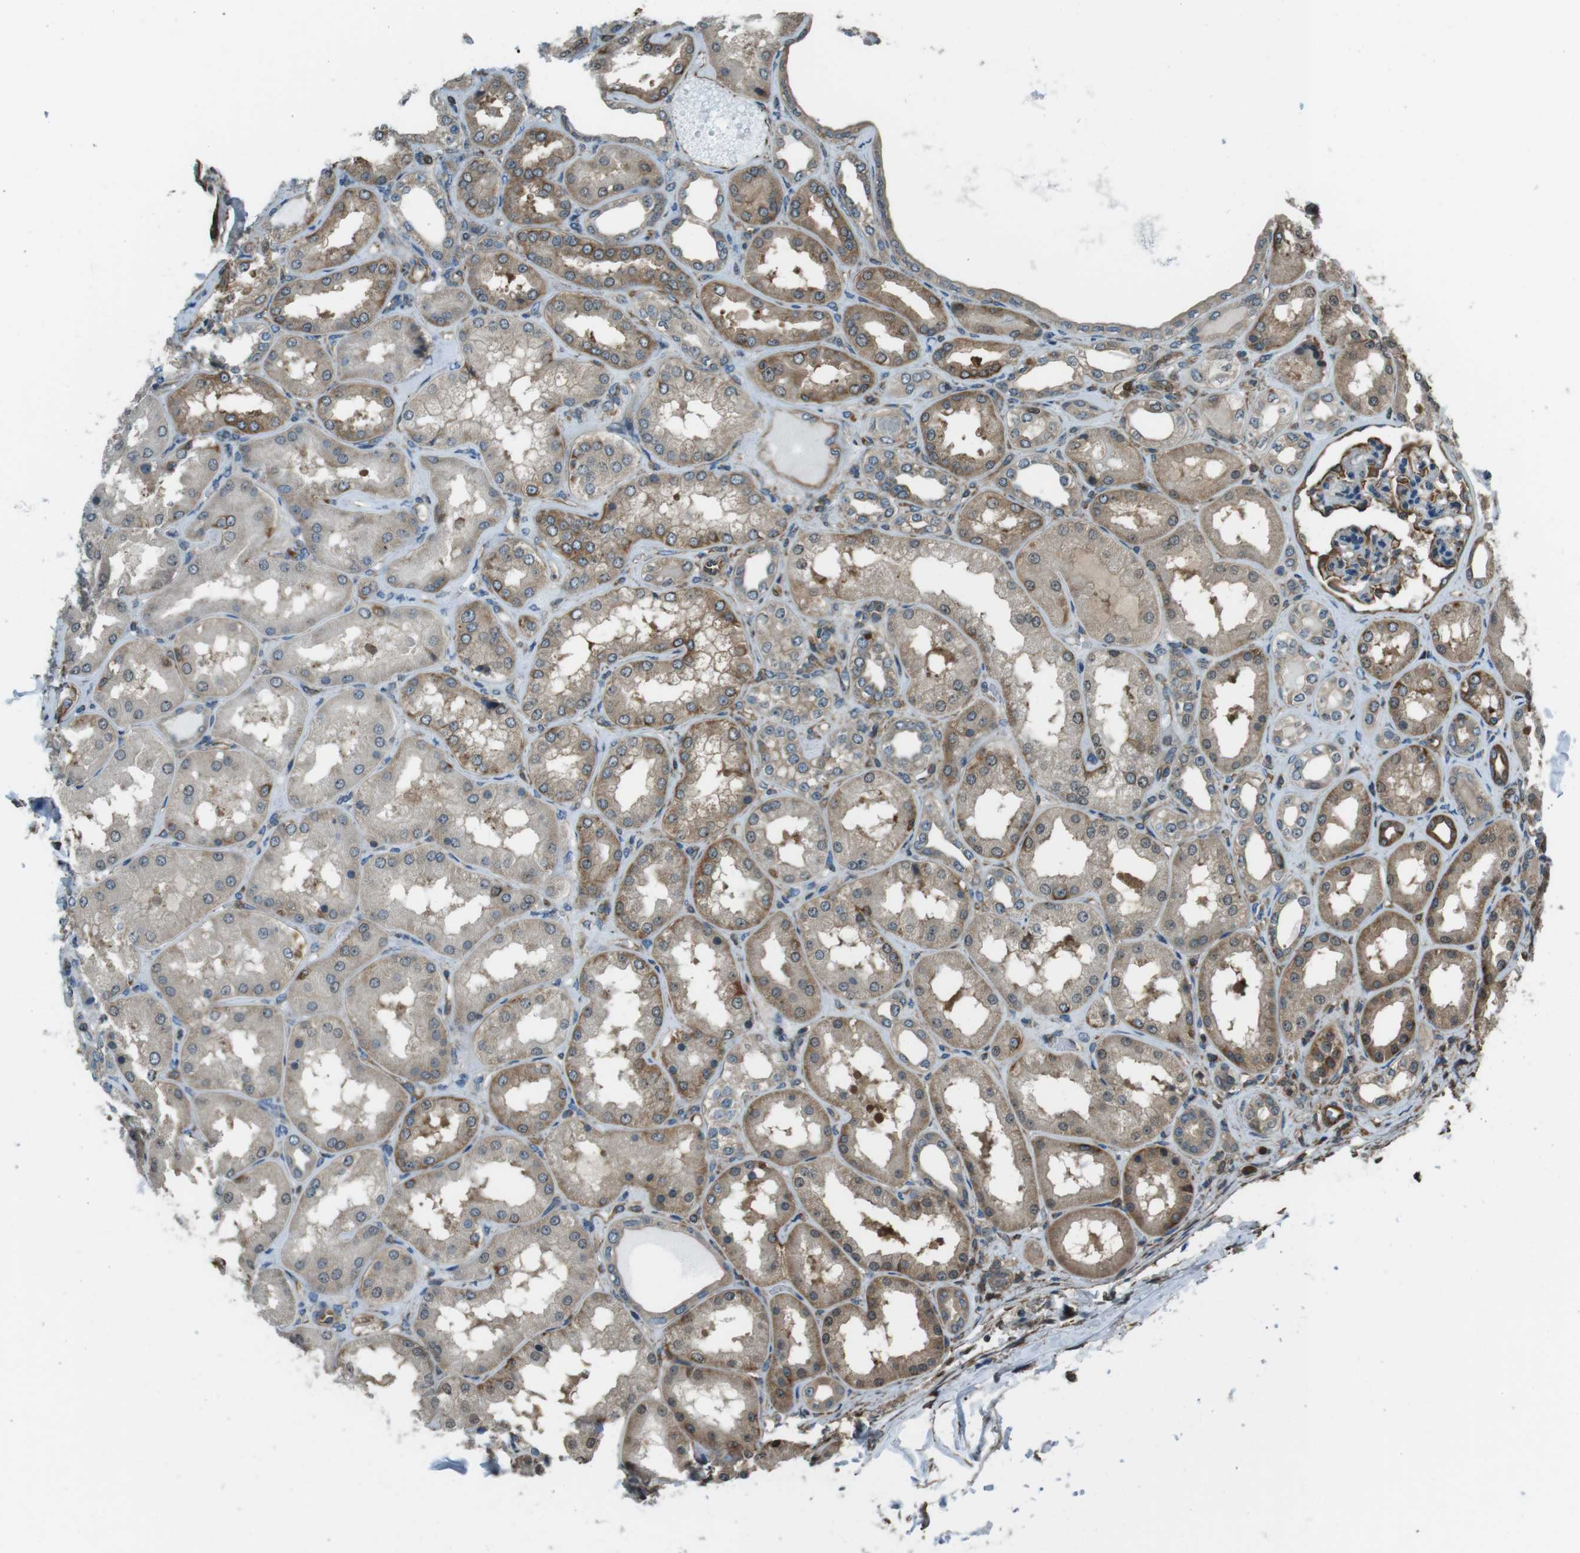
{"staining": {"intensity": "moderate", "quantity": "25%-75%", "location": "cytoplasmic/membranous"}, "tissue": "kidney", "cell_type": "Cells in glomeruli", "image_type": "normal", "snomed": [{"axis": "morphology", "description": "Normal tissue, NOS"}, {"axis": "topography", "description": "Kidney"}], "caption": "High-power microscopy captured an immunohistochemistry (IHC) micrograph of normal kidney, revealing moderate cytoplasmic/membranous staining in about 25%-75% of cells in glomeruli. (Stains: DAB in brown, nuclei in blue, Microscopy: brightfield microscopy at high magnification).", "gene": "PA2G4", "patient": {"sex": "female", "age": 56}}